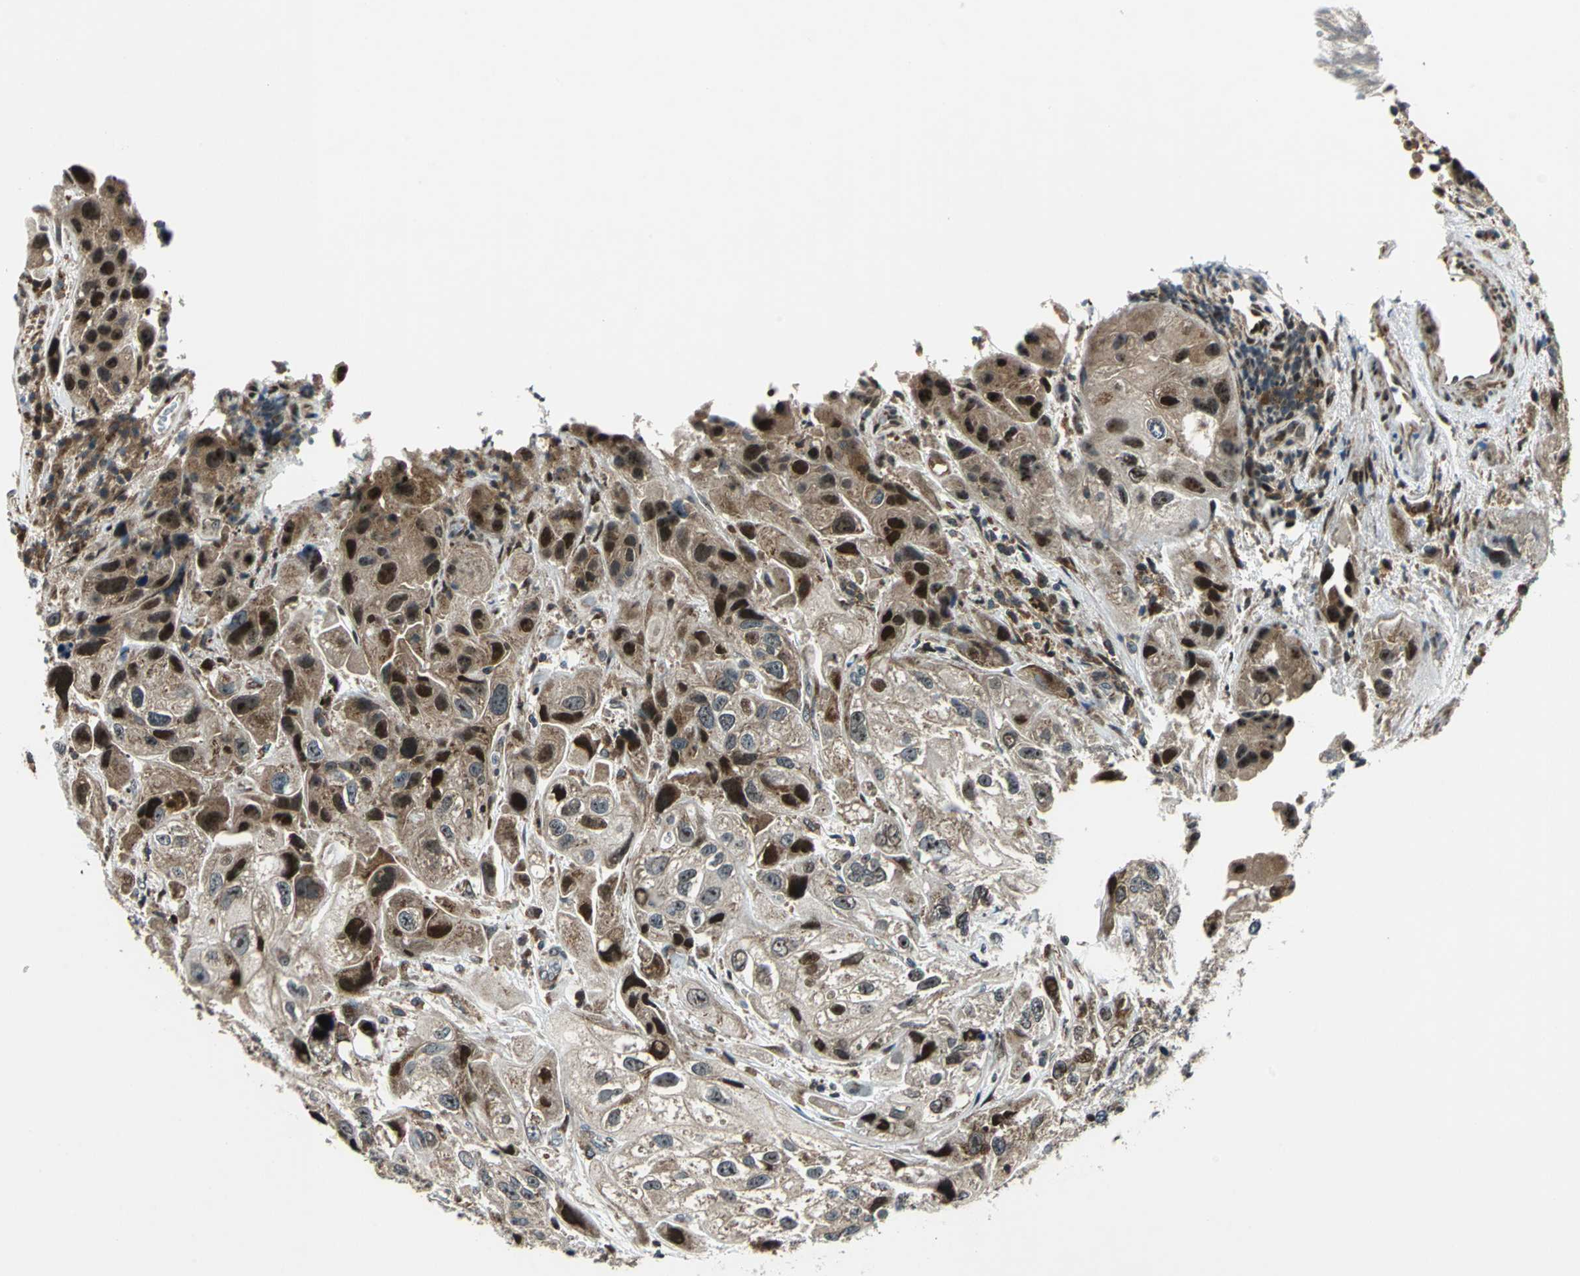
{"staining": {"intensity": "strong", "quantity": "25%-75%", "location": "cytoplasmic/membranous,nuclear"}, "tissue": "urothelial cancer", "cell_type": "Tumor cells", "image_type": "cancer", "snomed": [{"axis": "morphology", "description": "Urothelial carcinoma, High grade"}, {"axis": "topography", "description": "Urinary bladder"}], "caption": "Immunohistochemical staining of human urothelial cancer demonstrates high levels of strong cytoplasmic/membranous and nuclear expression in about 25%-75% of tumor cells.", "gene": "AATF", "patient": {"sex": "female", "age": 64}}